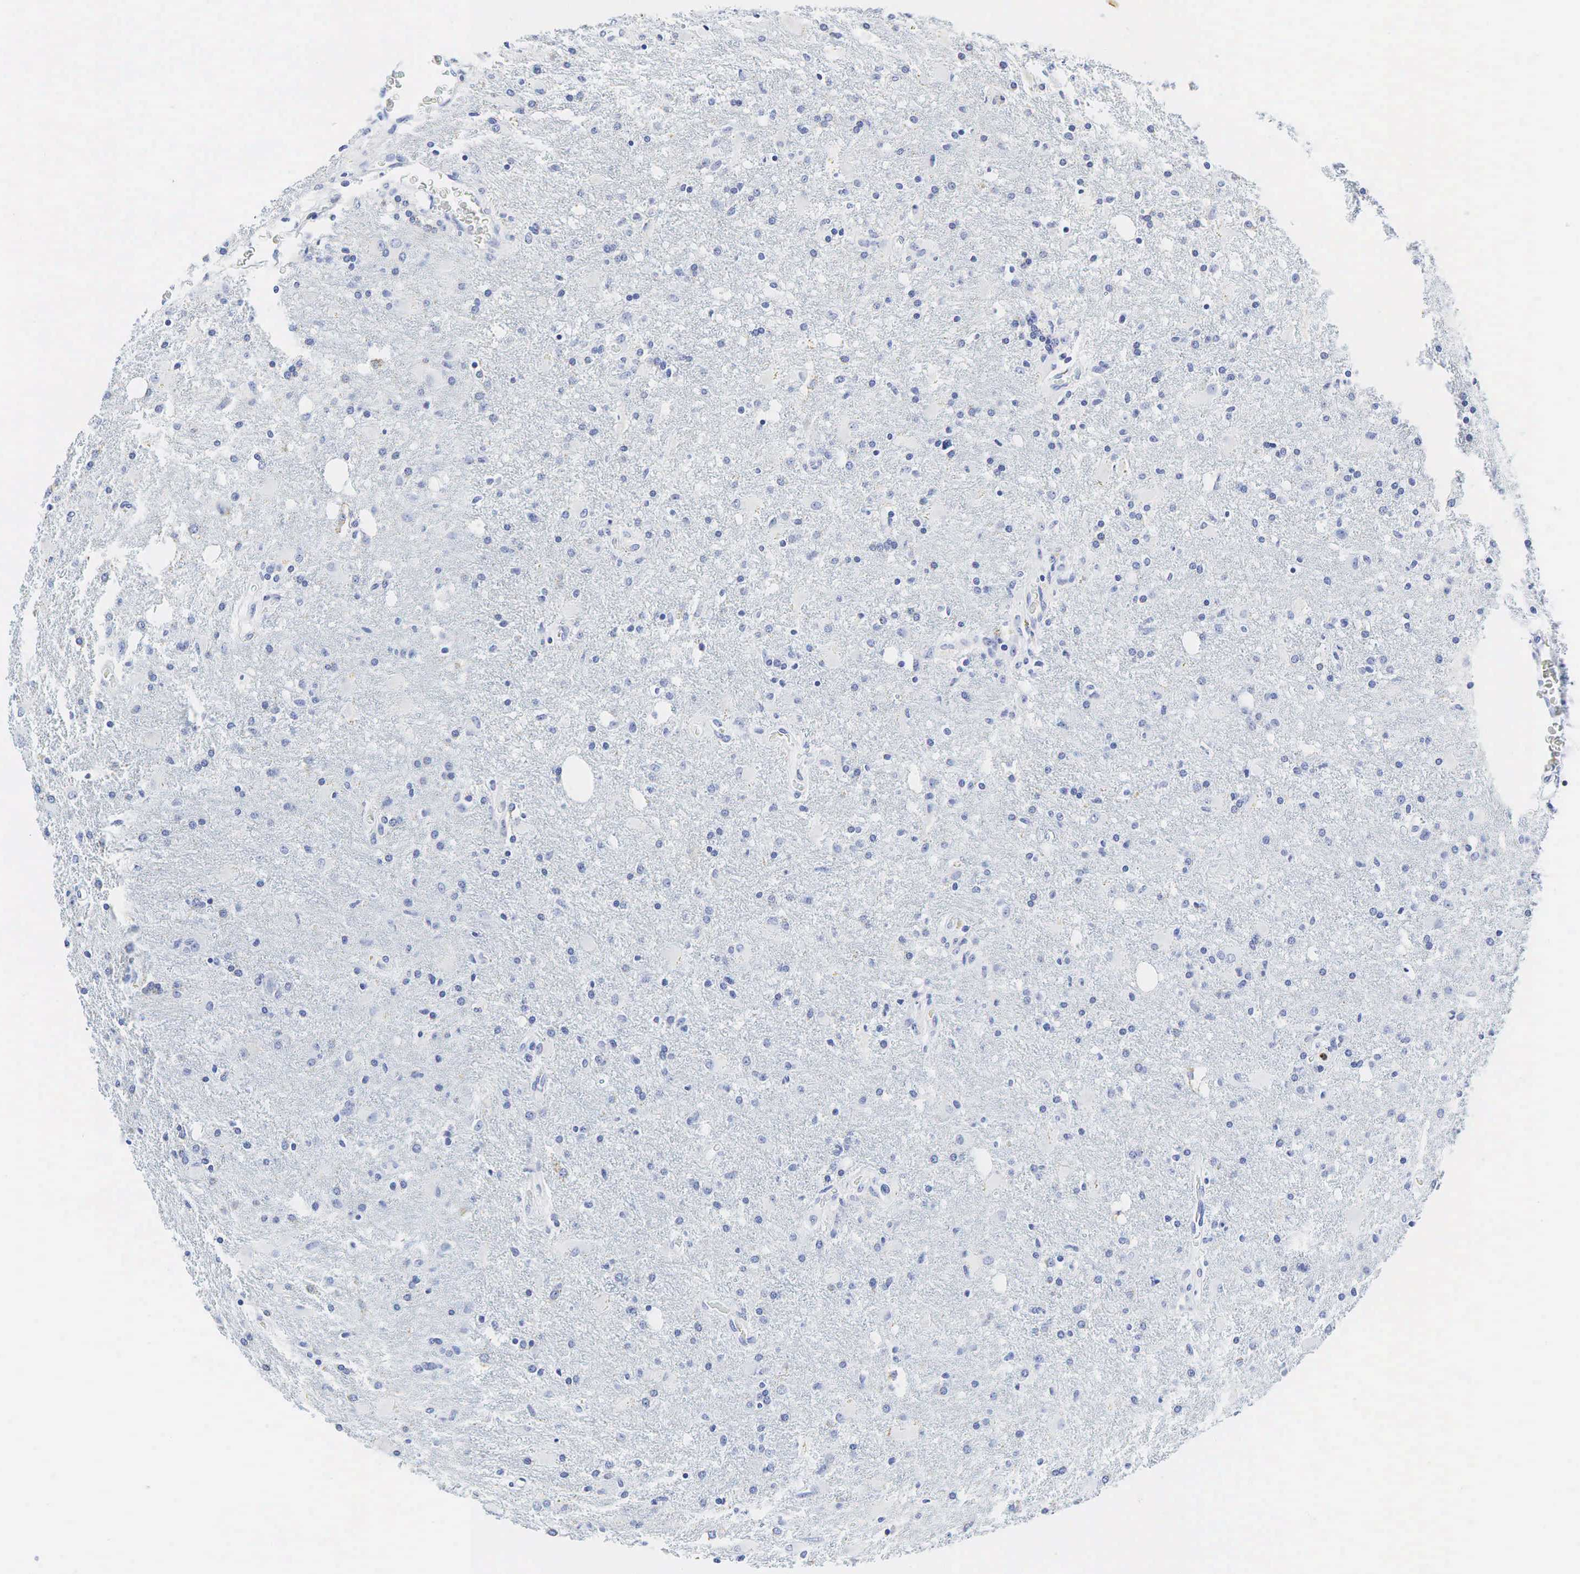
{"staining": {"intensity": "negative", "quantity": "none", "location": "none"}, "tissue": "glioma", "cell_type": "Tumor cells", "image_type": "cancer", "snomed": [{"axis": "morphology", "description": "Glioma, malignant, High grade"}, {"axis": "topography", "description": "Brain"}], "caption": "Immunohistochemical staining of glioma exhibits no significant expression in tumor cells. (DAB (3,3'-diaminobenzidine) immunohistochemistry (IHC) with hematoxylin counter stain).", "gene": "LYZ", "patient": {"sex": "male", "age": 68}}